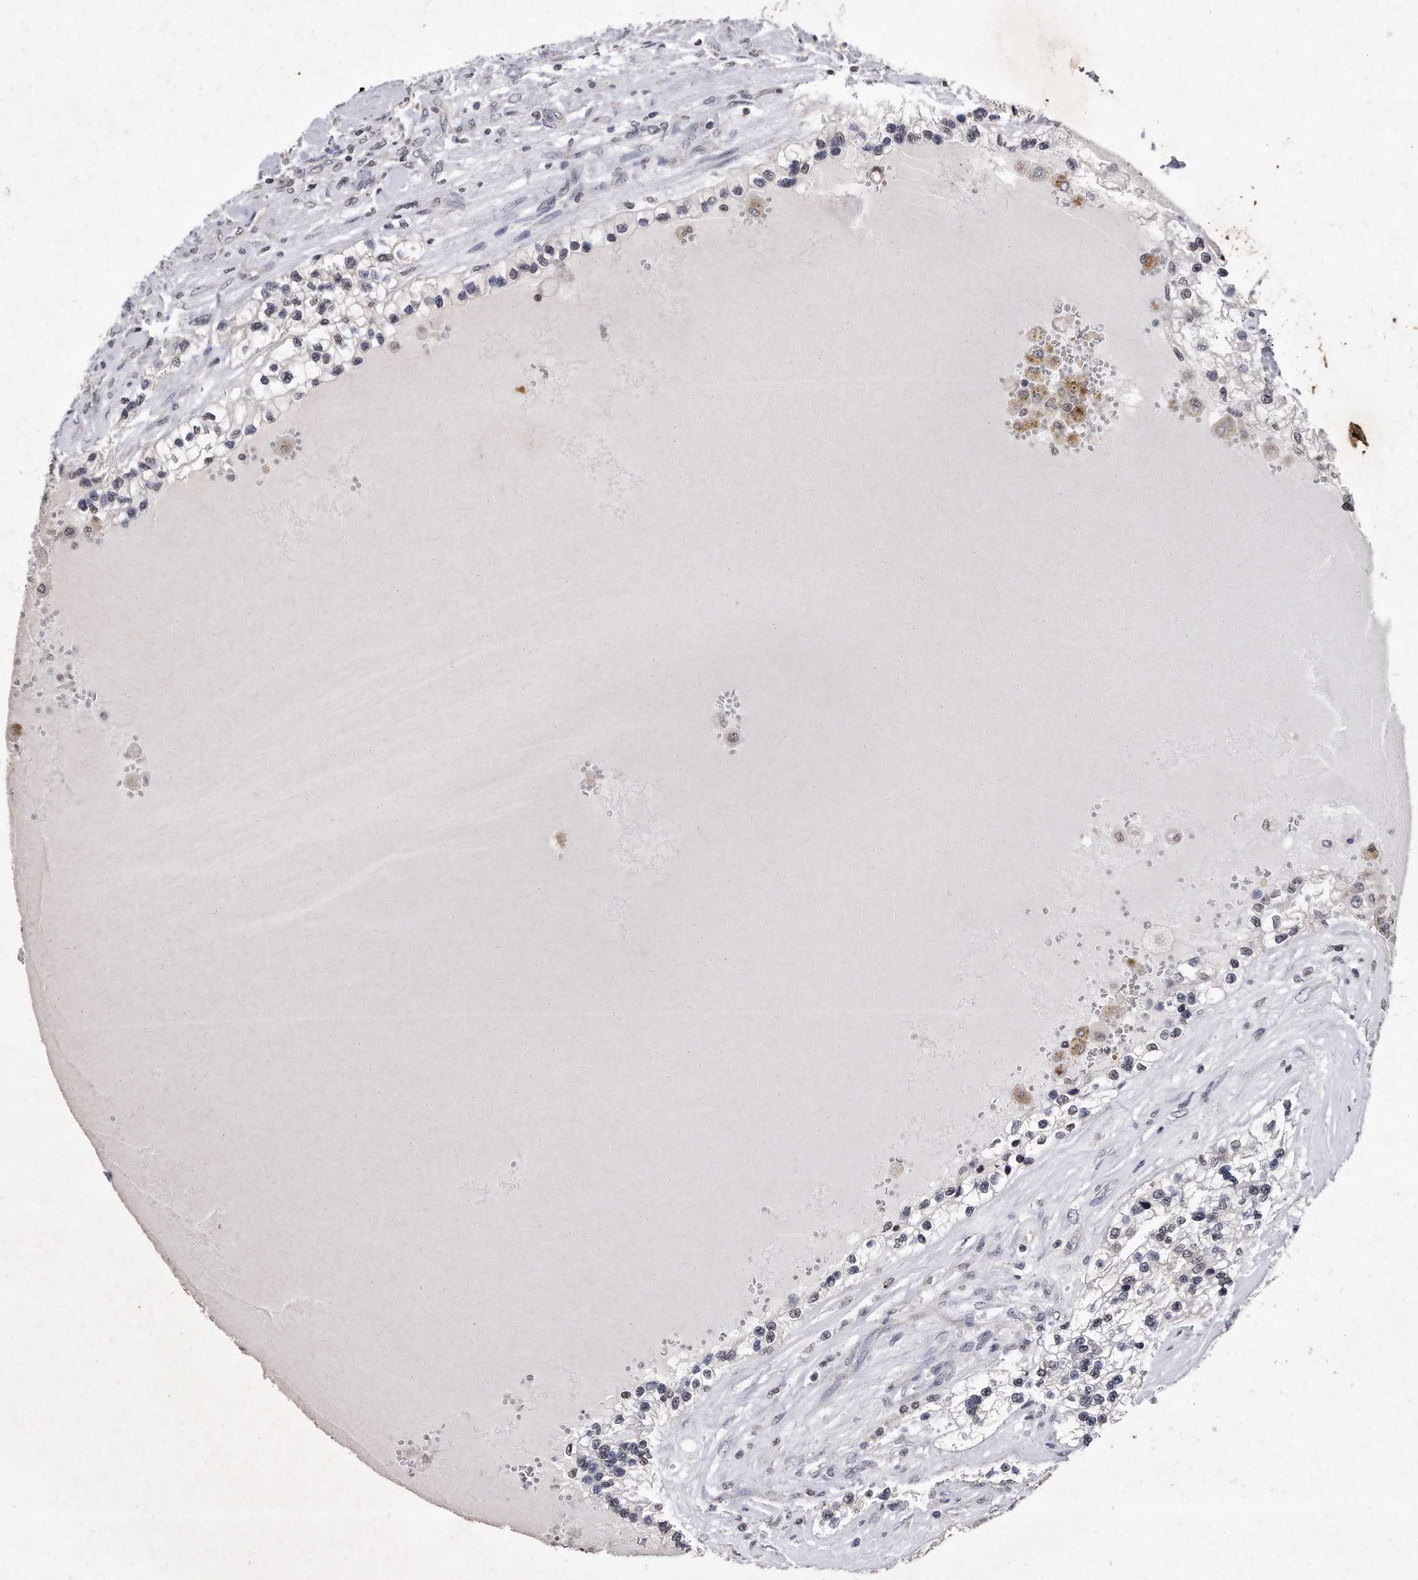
{"staining": {"intensity": "negative", "quantity": "none", "location": "none"}, "tissue": "renal cancer", "cell_type": "Tumor cells", "image_type": "cancer", "snomed": [{"axis": "morphology", "description": "Adenocarcinoma, NOS"}, {"axis": "topography", "description": "Kidney"}], "caption": "High power microscopy micrograph of an immunohistochemistry image of adenocarcinoma (renal), revealing no significant expression in tumor cells. (Brightfield microscopy of DAB (3,3'-diaminobenzidine) immunohistochemistry (IHC) at high magnification).", "gene": "DAB1", "patient": {"sex": "female", "age": 57}}